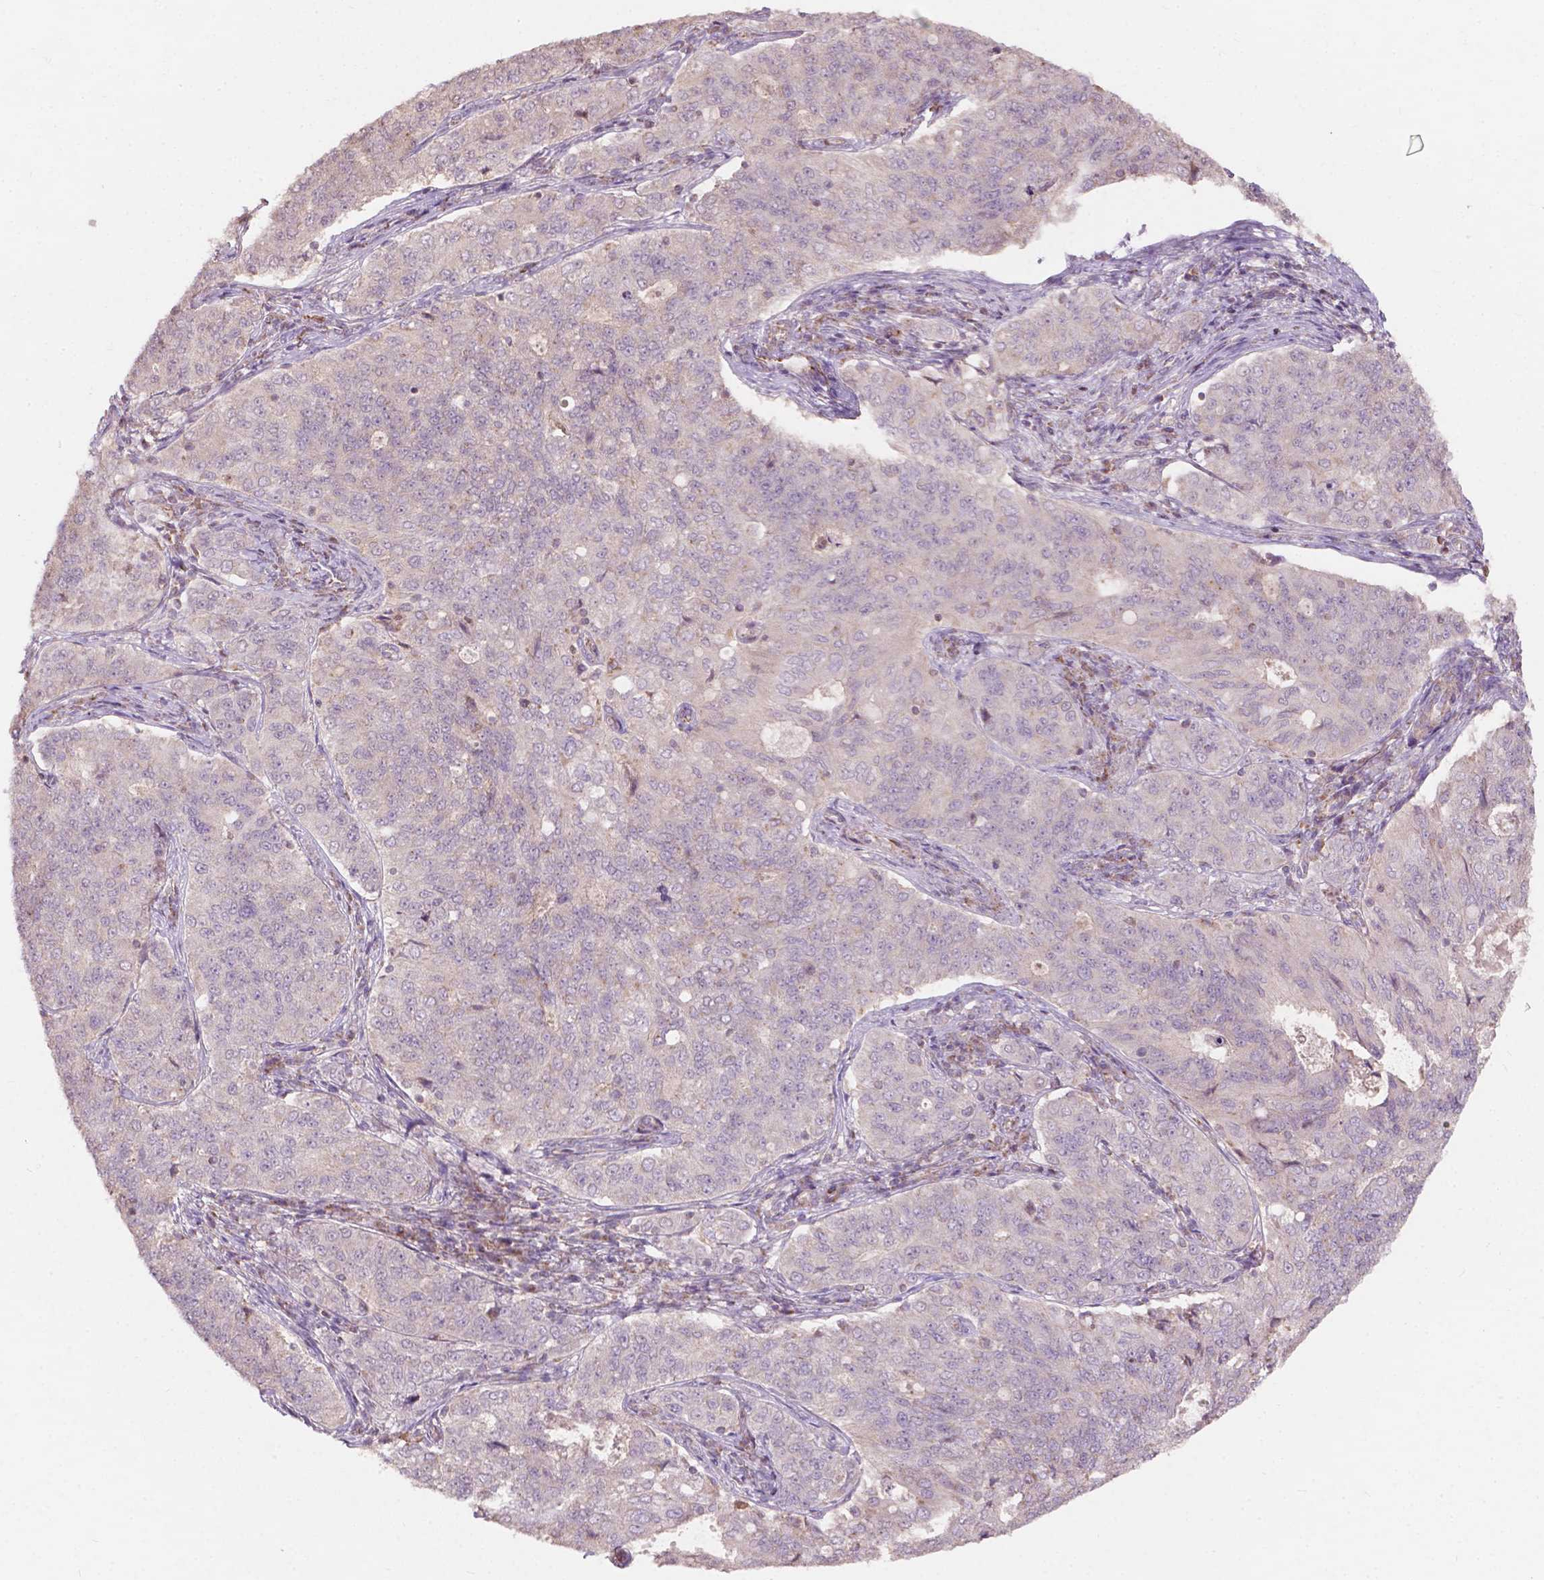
{"staining": {"intensity": "negative", "quantity": "none", "location": "none"}, "tissue": "endometrial cancer", "cell_type": "Tumor cells", "image_type": "cancer", "snomed": [{"axis": "morphology", "description": "Adenocarcinoma, NOS"}, {"axis": "topography", "description": "Endometrium"}], "caption": "The immunohistochemistry (IHC) histopathology image has no significant staining in tumor cells of endometrial cancer tissue.", "gene": "NDUFA10", "patient": {"sex": "female", "age": 43}}